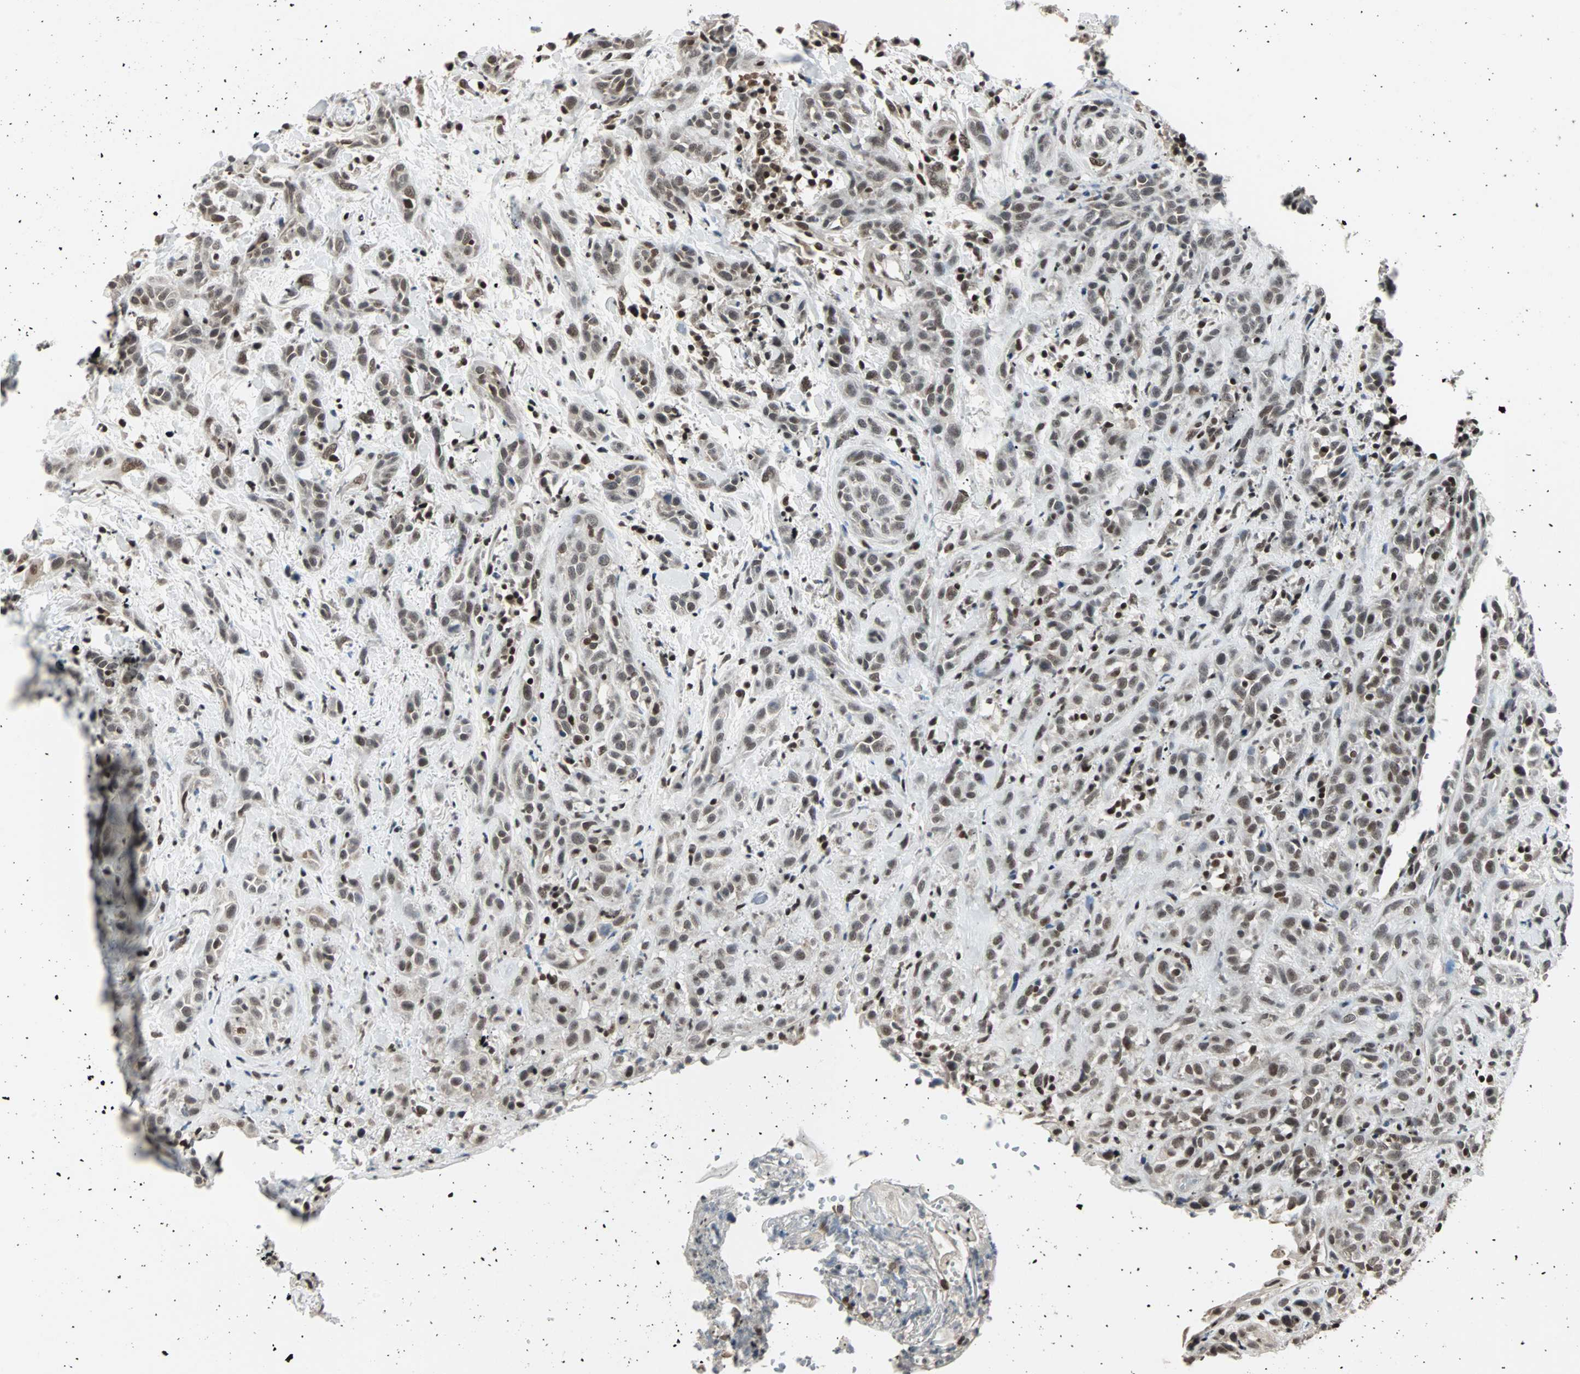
{"staining": {"intensity": "moderate", "quantity": ">75%", "location": "nuclear"}, "tissue": "head and neck cancer", "cell_type": "Tumor cells", "image_type": "cancer", "snomed": [{"axis": "morphology", "description": "Squamous cell carcinoma, NOS"}, {"axis": "topography", "description": "Head-Neck"}], "caption": "A photomicrograph showing moderate nuclear expression in about >75% of tumor cells in head and neck cancer (squamous cell carcinoma), as visualized by brown immunohistochemical staining.", "gene": "TERF2IP", "patient": {"sex": "male", "age": 62}}